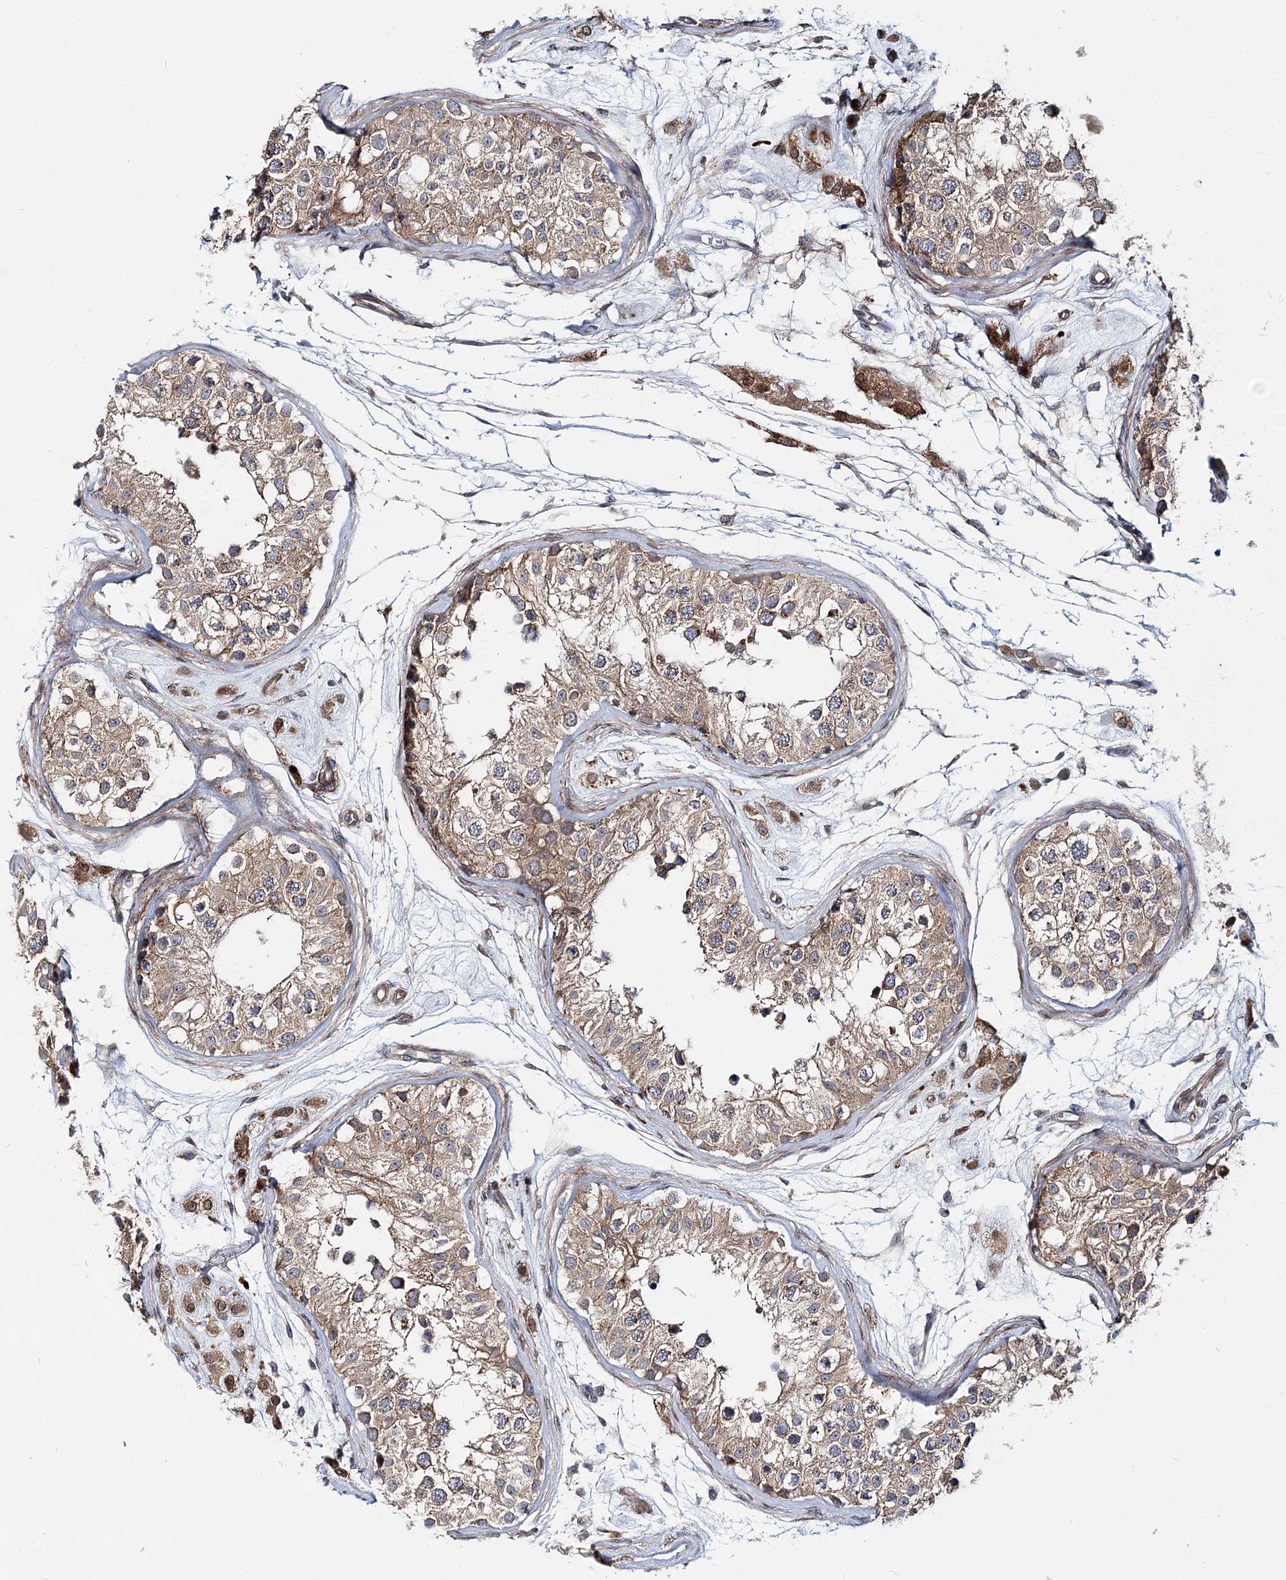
{"staining": {"intensity": "moderate", "quantity": ">75%", "location": "cytoplasmic/membranous"}, "tissue": "testis", "cell_type": "Cells in seminiferous ducts", "image_type": "normal", "snomed": [{"axis": "morphology", "description": "Normal tissue, NOS"}, {"axis": "morphology", "description": "Adenocarcinoma, metastatic, NOS"}, {"axis": "topography", "description": "Testis"}], "caption": "Normal testis reveals moderate cytoplasmic/membranous expression in approximately >75% of cells in seminiferous ducts, visualized by immunohistochemistry.", "gene": "NBAS", "patient": {"sex": "male", "age": 26}}